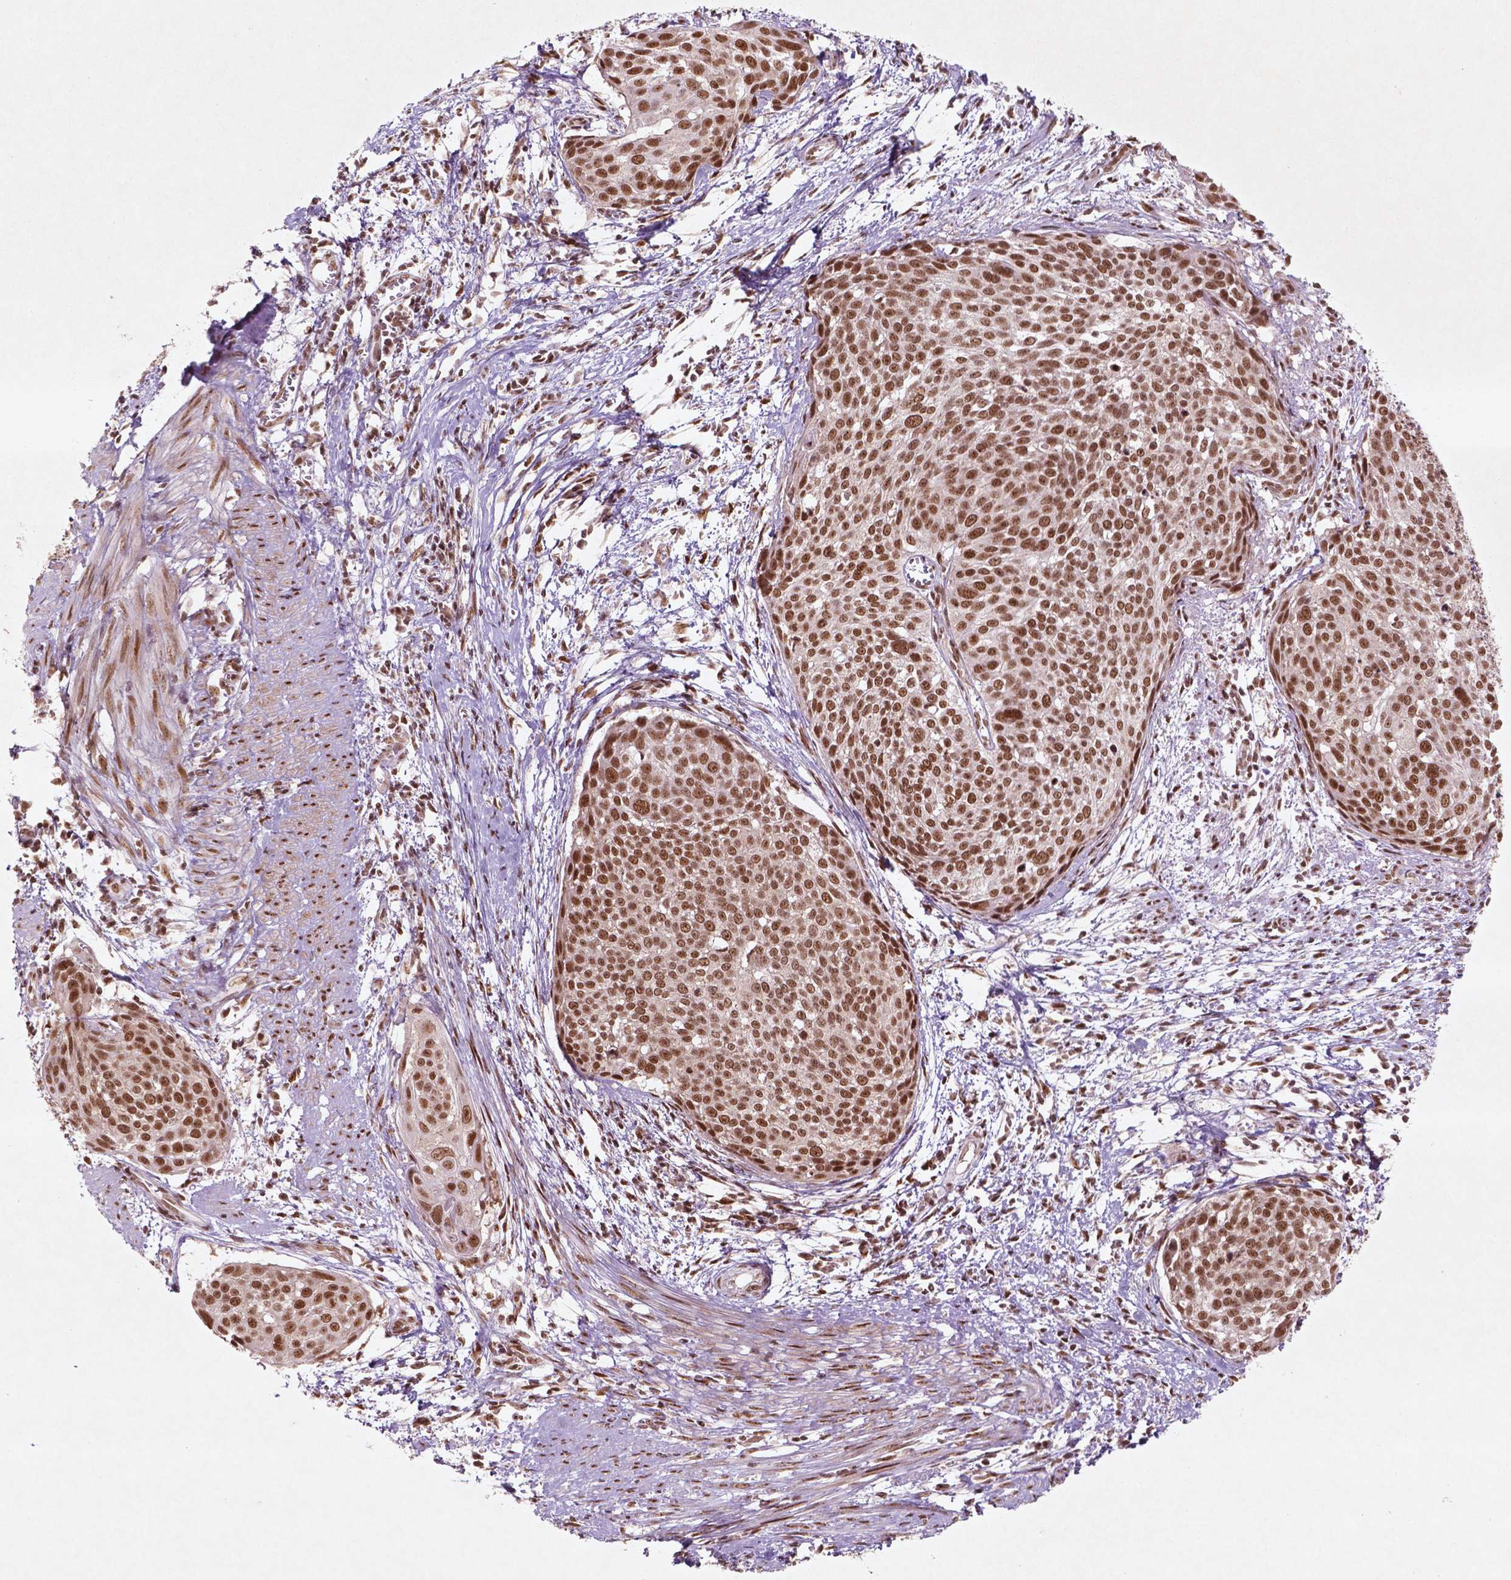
{"staining": {"intensity": "moderate", "quantity": ">75%", "location": "nuclear"}, "tissue": "cervical cancer", "cell_type": "Tumor cells", "image_type": "cancer", "snomed": [{"axis": "morphology", "description": "Squamous cell carcinoma, NOS"}, {"axis": "topography", "description": "Cervix"}], "caption": "Human cervical cancer (squamous cell carcinoma) stained for a protein (brown) exhibits moderate nuclear positive expression in about >75% of tumor cells.", "gene": "HMG20B", "patient": {"sex": "female", "age": 39}}